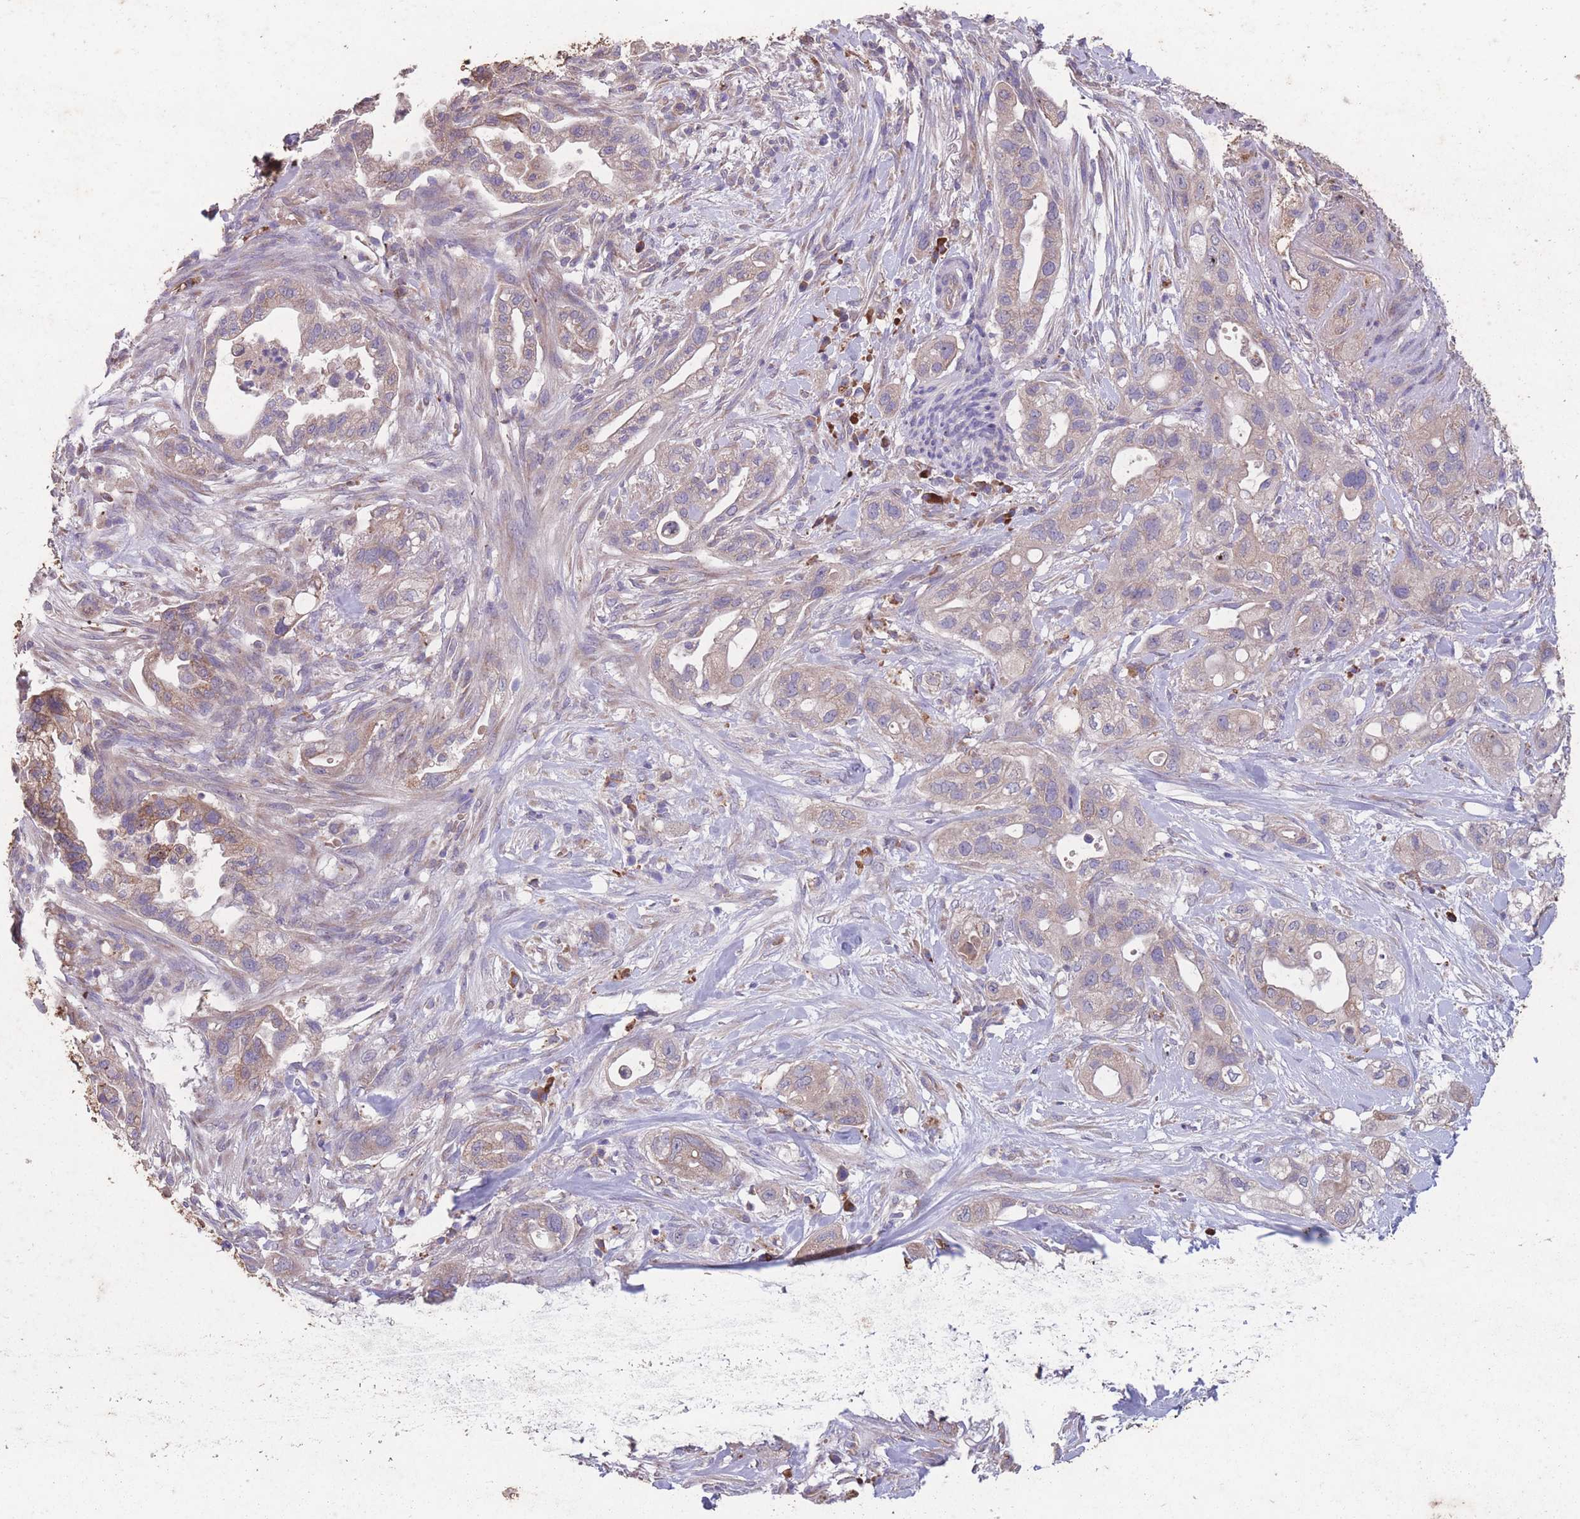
{"staining": {"intensity": "weak", "quantity": ">75%", "location": "cytoplasmic/membranous"}, "tissue": "pancreatic cancer", "cell_type": "Tumor cells", "image_type": "cancer", "snomed": [{"axis": "morphology", "description": "Adenocarcinoma, NOS"}, {"axis": "topography", "description": "Pancreas"}], "caption": "Immunohistochemical staining of pancreatic adenocarcinoma demonstrates low levels of weak cytoplasmic/membranous positivity in about >75% of tumor cells. Ihc stains the protein in brown and the nuclei are stained blue.", "gene": "STIM2", "patient": {"sex": "male", "age": 44}}